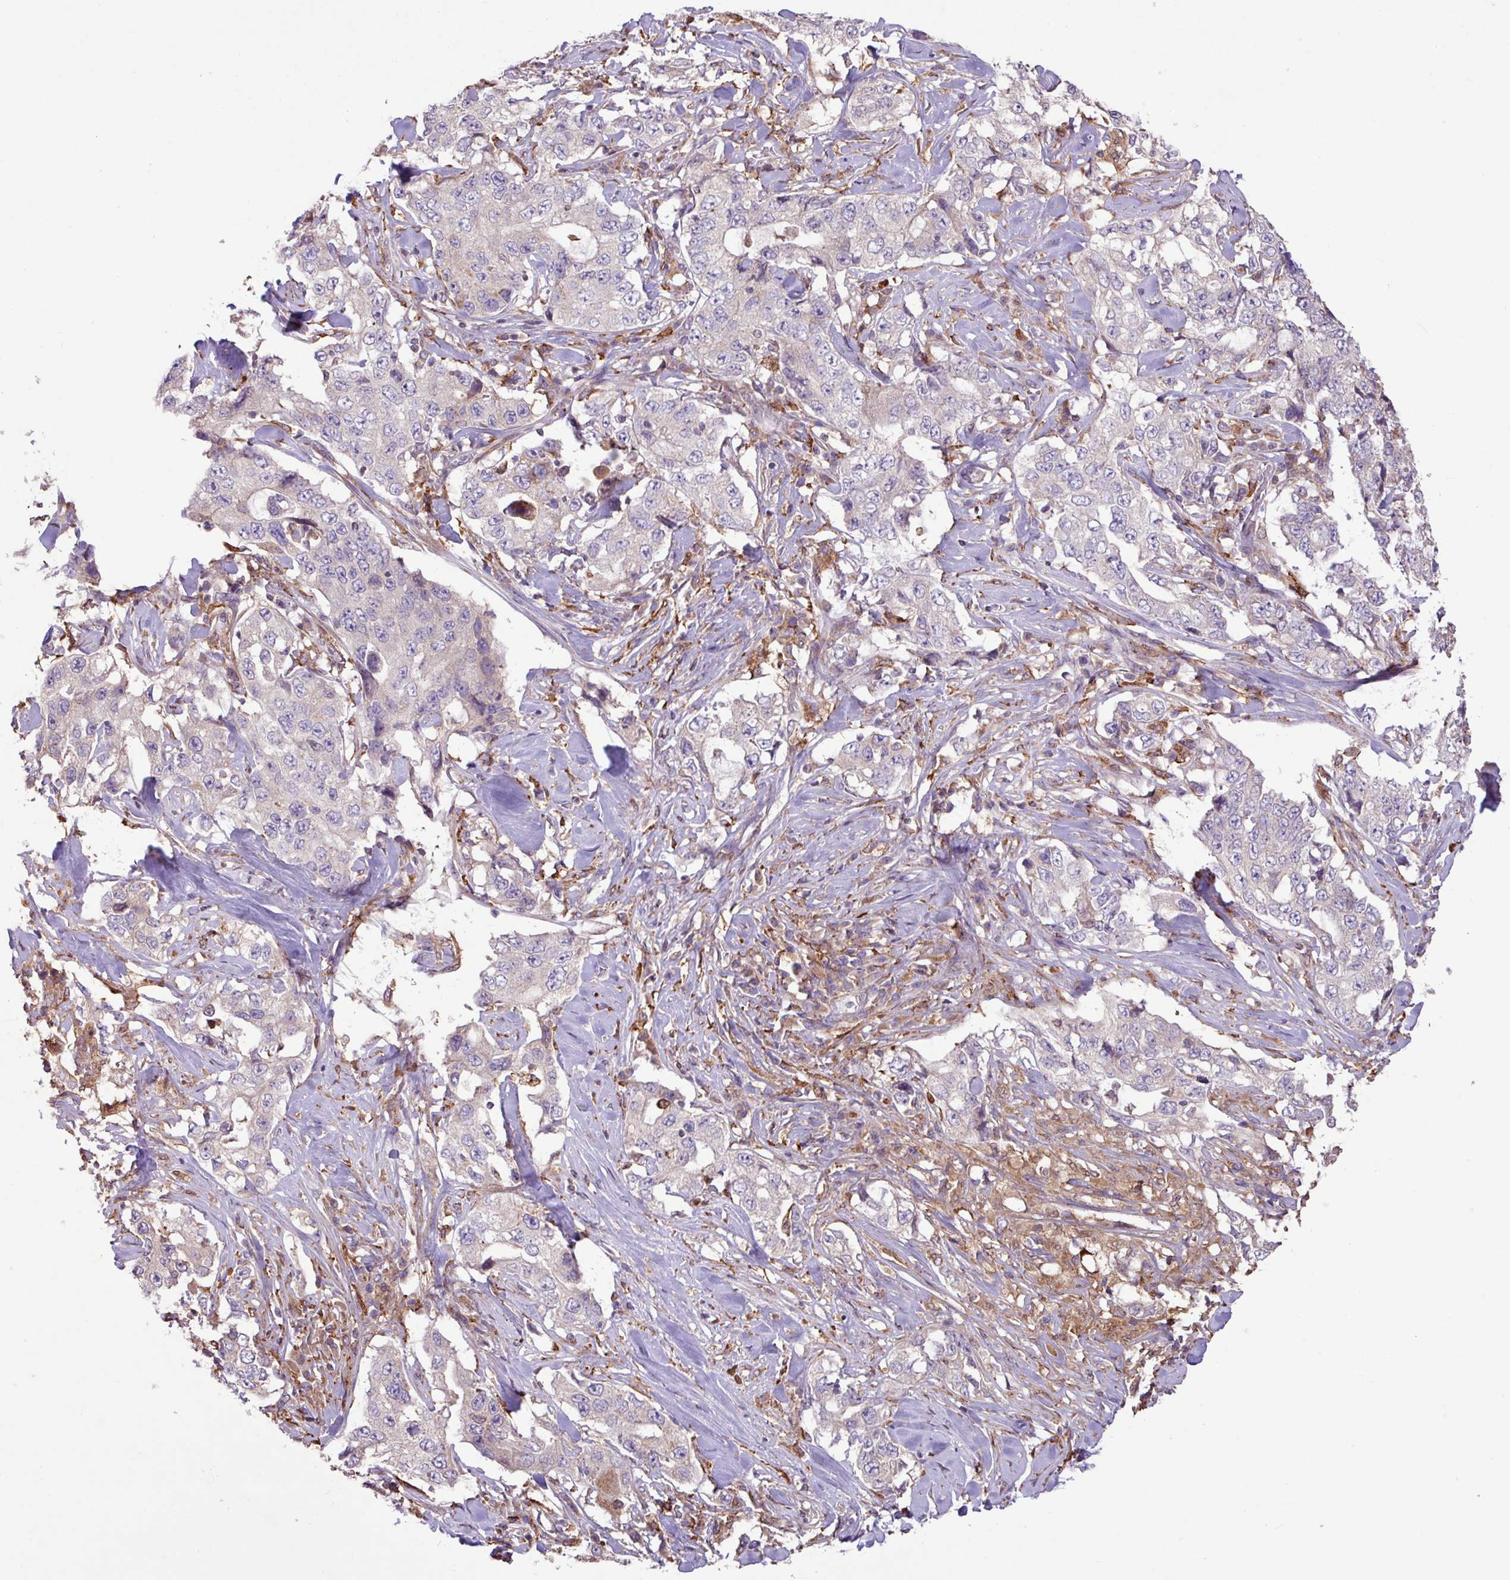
{"staining": {"intensity": "negative", "quantity": "none", "location": "none"}, "tissue": "lung cancer", "cell_type": "Tumor cells", "image_type": "cancer", "snomed": [{"axis": "morphology", "description": "Adenocarcinoma, NOS"}, {"axis": "topography", "description": "Lung"}], "caption": "Lung cancer was stained to show a protein in brown. There is no significant positivity in tumor cells. Brightfield microscopy of immunohistochemistry (IHC) stained with DAB (brown) and hematoxylin (blue), captured at high magnification.", "gene": "ARHGEF25", "patient": {"sex": "female", "age": 51}}